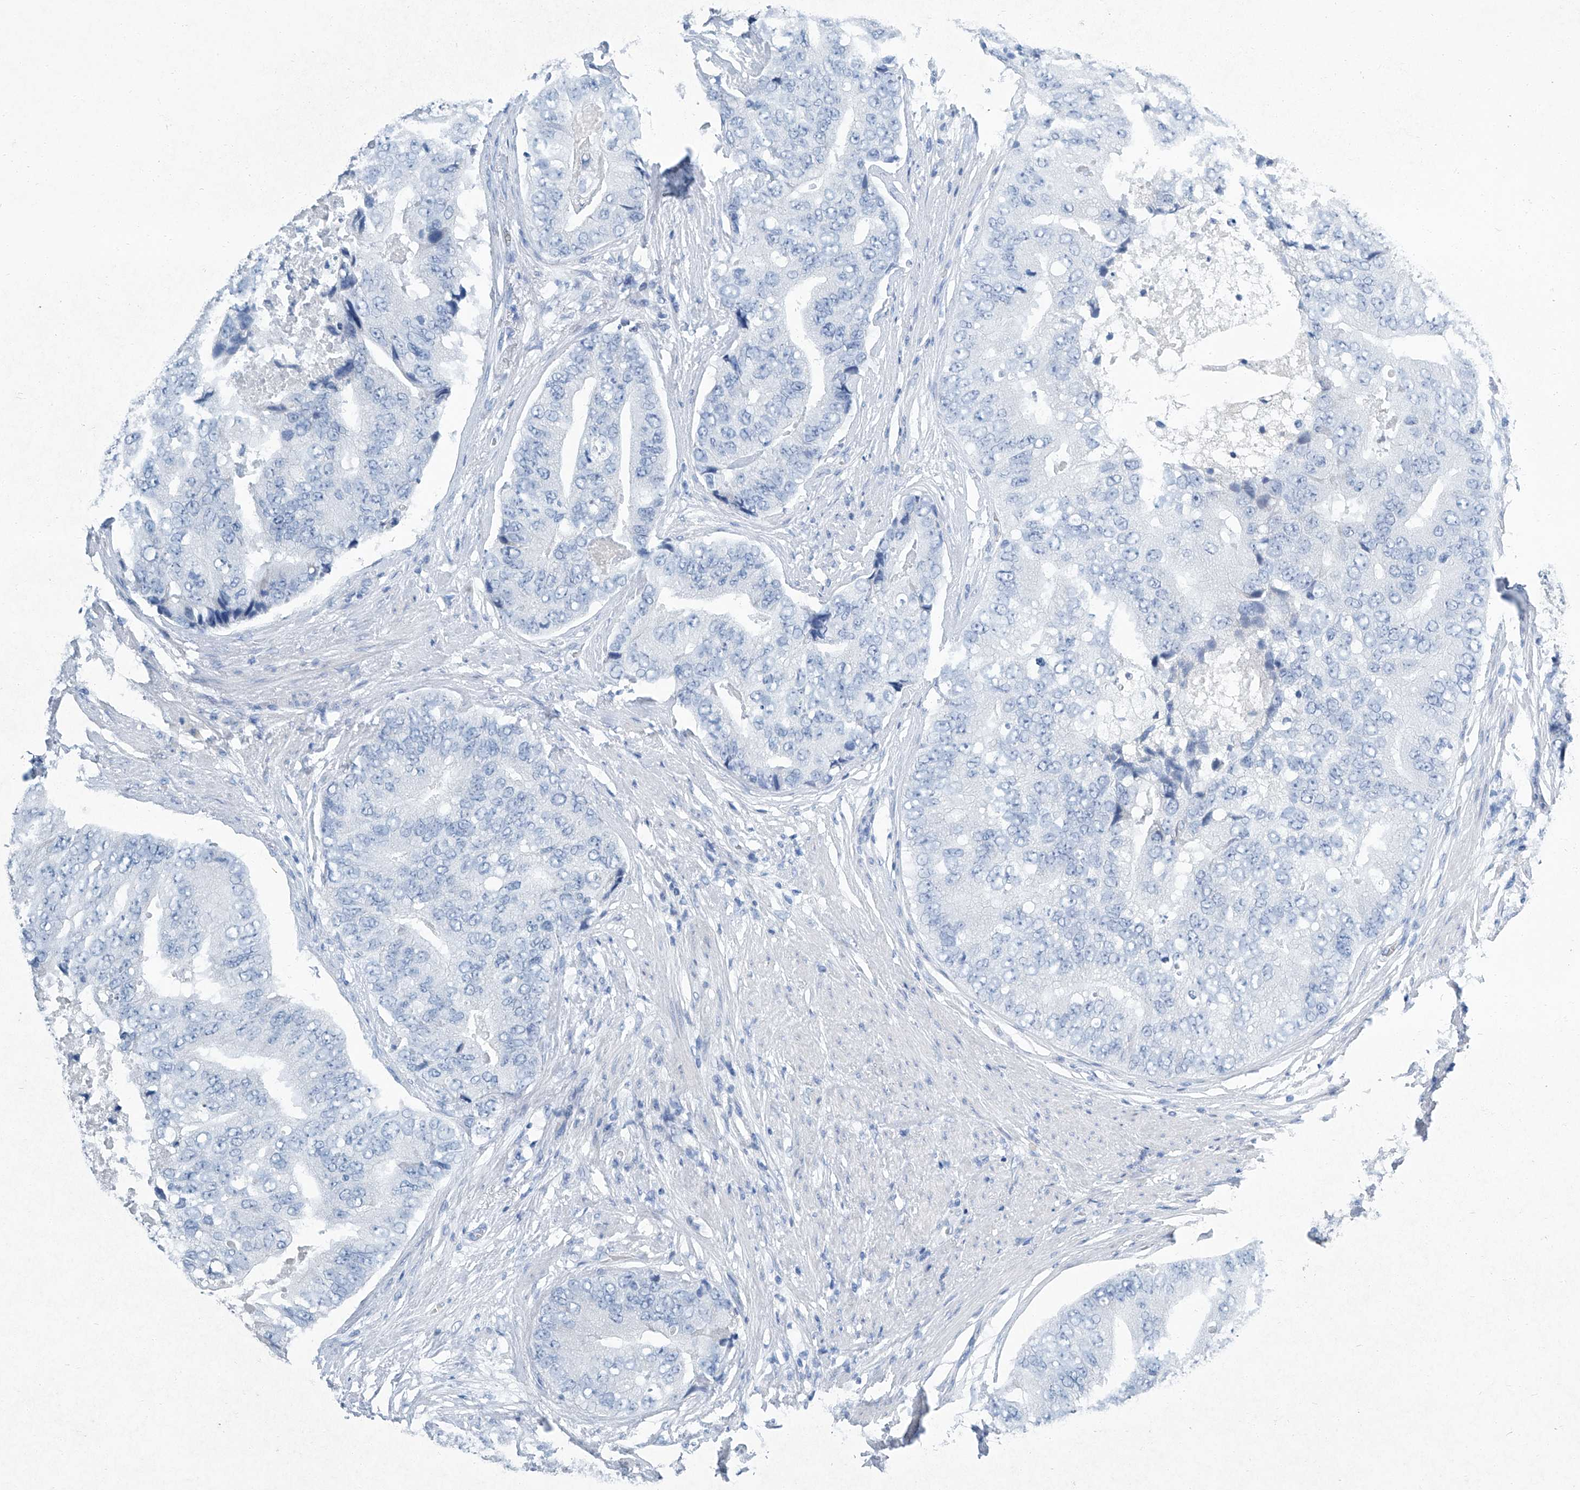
{"staining": {"intensity": "negative", "quantity": "none", "location": "none"}, "tissue": "prostate cancer", "cell_type": "Tumor cells", "image_type": "cancer", "snomed": [{"axis": "morphology", "description": "Adenocarcinoma, High grade"}, {"axis": "topography", "description": "Prostate"}], "caption": "IHC image of prostate cancer stained for a protein (brown), which shows no staining in tumor cells. The staining was performed using DAB (3,3'-diaminobenzidine) to visualize the protein expression in brown, while the nuclei were stained in blue with hematoxylin (Magnification: 20x).", "gene": "CYP2A7", "patient": {"sex": "male", "age": 70}}